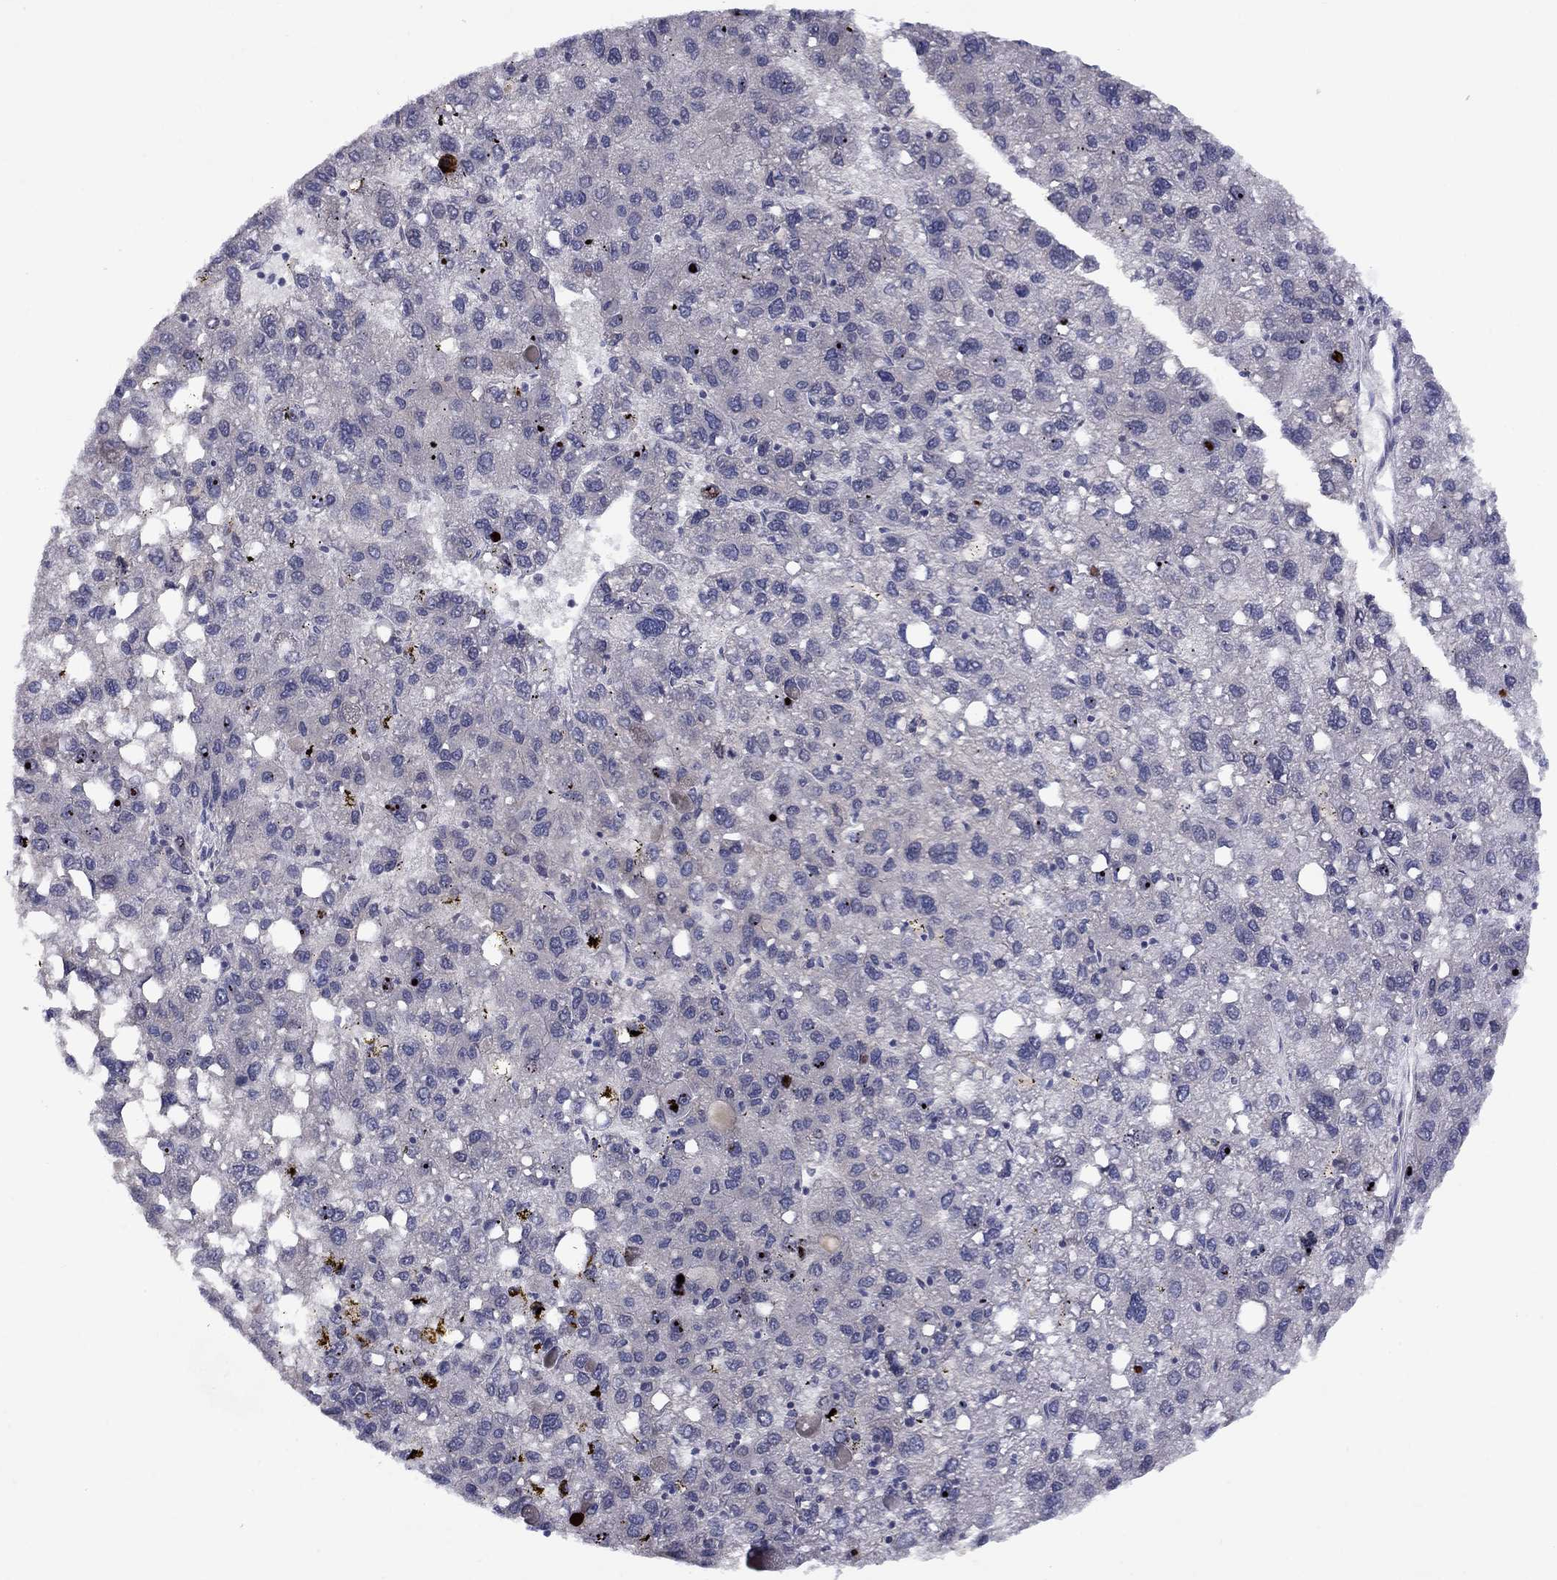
{"staining": {"intensity": "negative", "quantity": "none", "location": "none"}, "tissue": "liver cancer", "cell_type": "Tumor cells", "image_type": "cancer", "snomed": [{"axis": "morphology", "description": "Carcinoma, Hepatocellular, NOS"}, {"axis": "topography", "description": "Liver"}], "caption": "High power microscopy photomicrograph of an immunohistochemistry (IHC) micrograph of liver cancer, revealing no significant staining in tumor cells.", "gene": "CACNA1A", "patient": {"sex": "female", "age": 82}}